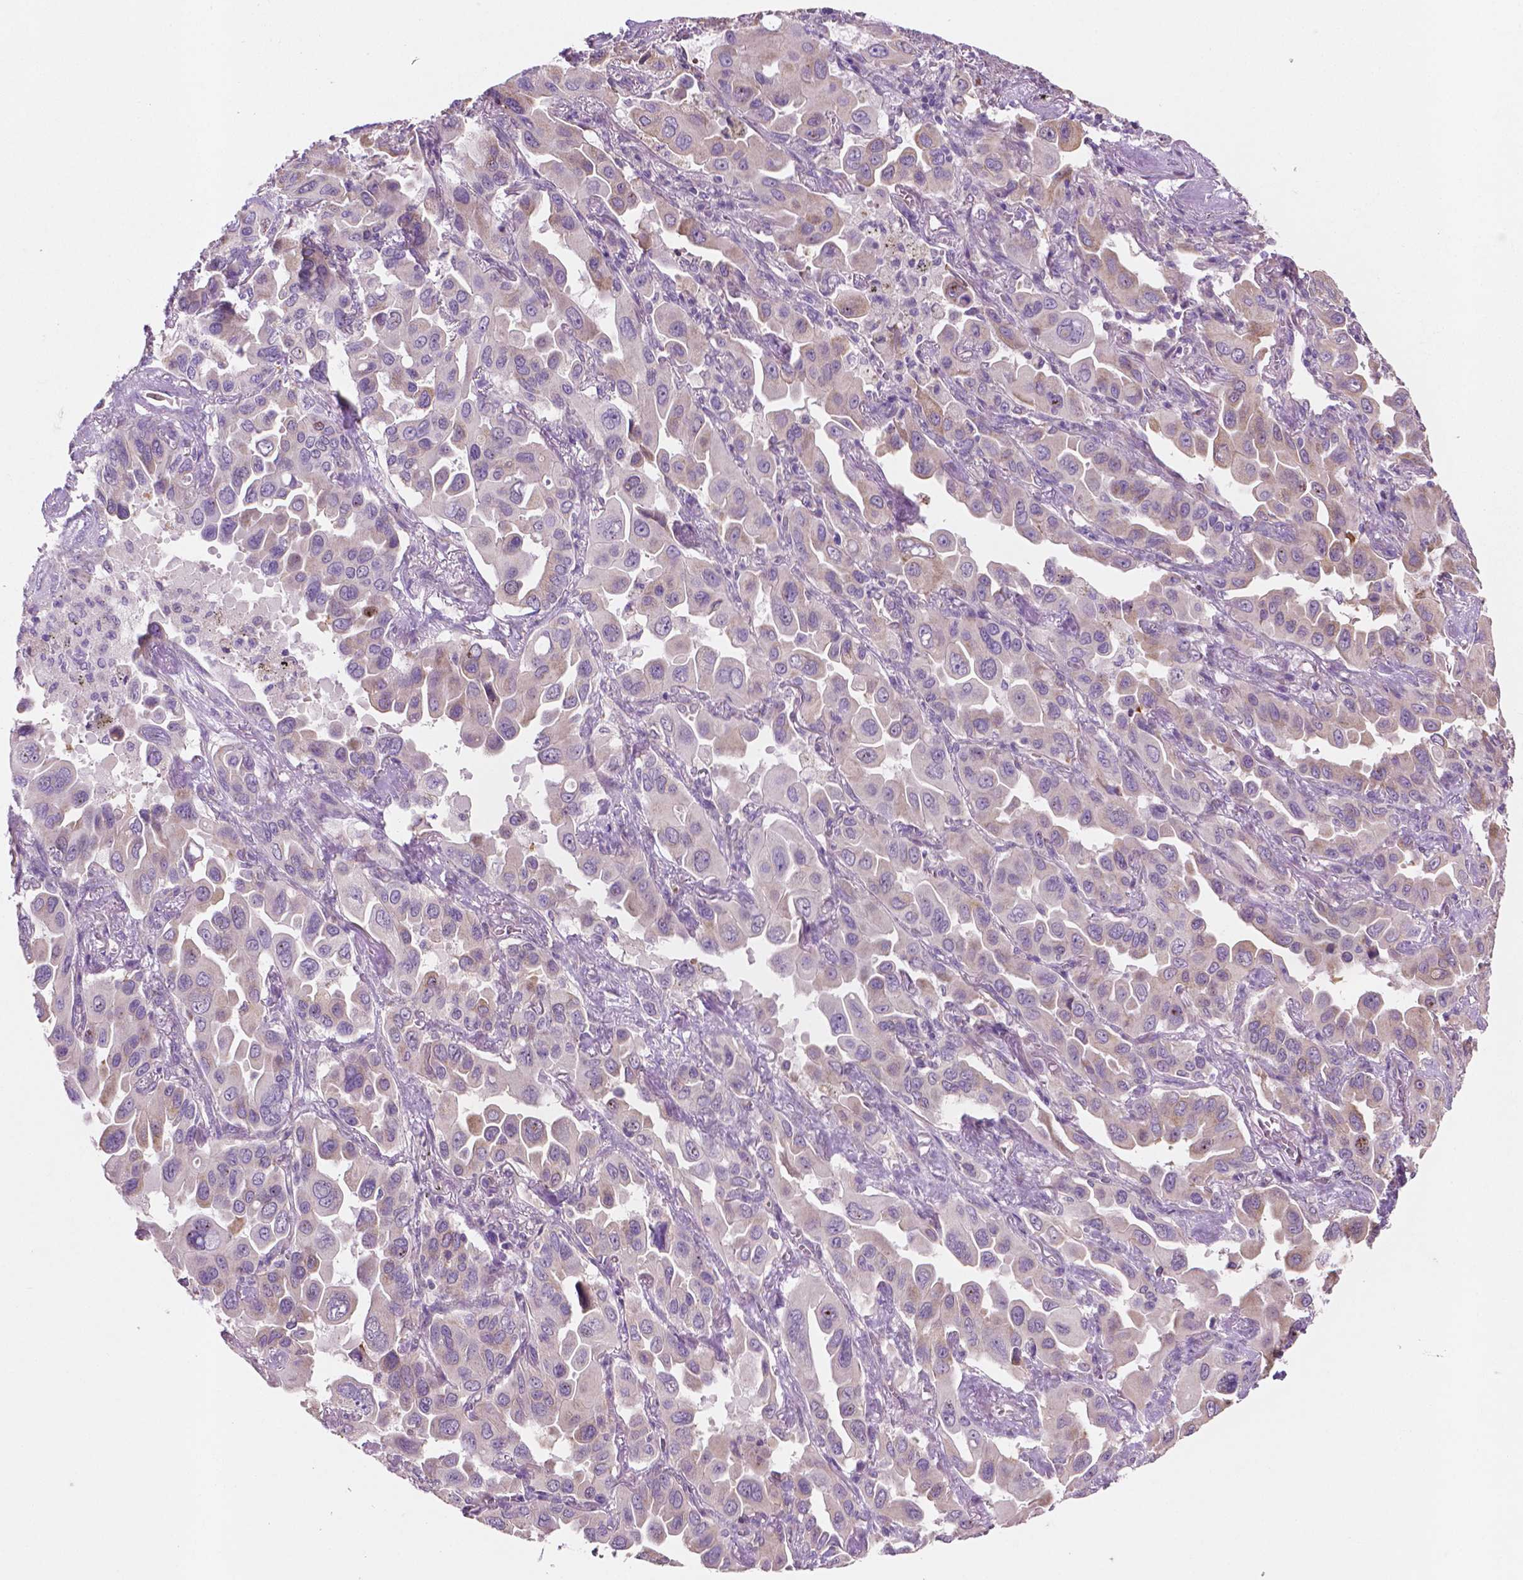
{"staining": {"intensity": "weak", "quantity": "25%-75%", "location": "cytoplasmic/membranous"}, "tissue": "lung cancer", "cell_type": "Tumor cells", "image_type": "cancer", "snomed": [{"axis": "morphology", "description": "Adenocarcinoma, NOS"}, {"axis": "topography", "description": "Lung"}], "caption": "Lung adenocarcinoma tissue exhibits weak cytoplasmic/membranous staining in approximately 25%-75% of tumor cells, visualized by immunohistochemistry.", "gene": "LRP1B", "patient": {"sex": "male", "age": 64}}